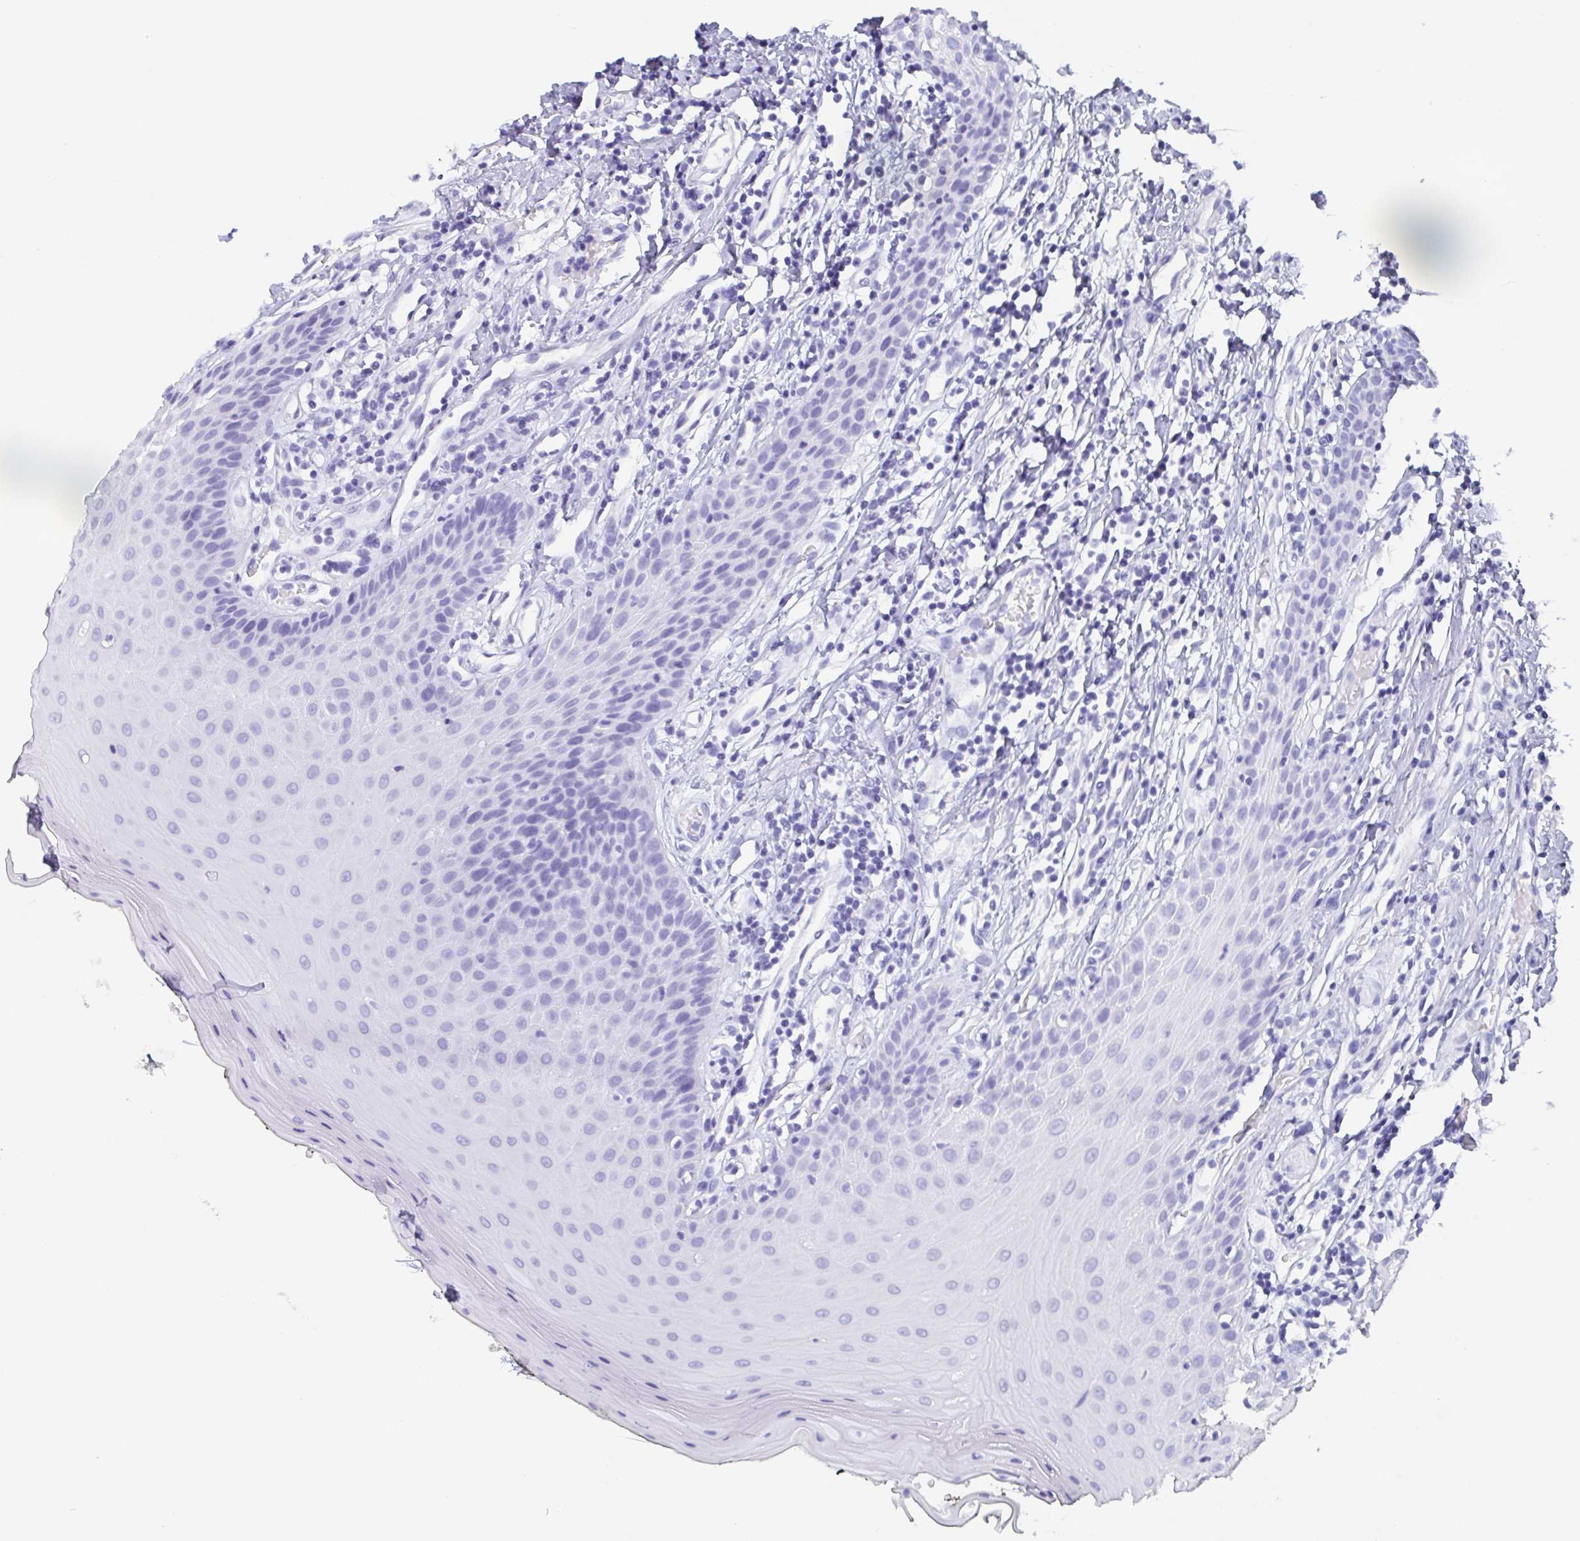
{"staining": {"intensity": "negative", "quantity": "none", "location": "none"}, "tissue": "oral mucosa", "cell_type": "Squamous epithelial cells", "image_type": "normal", "snomed": [{"axis": "morphology", "description": "Normal tissue, NOS"}, {"axis": "topography", "description": "Oral tissue"}, {"axis": "topography", "description": "Tounge, NOS"}], "caption": "This is an IHC image of benign oral mucosa. There is no positivity in squamous epithelial cells.", "gene": "AGFG2", "patient": {"sex": "female", "age": 59}}